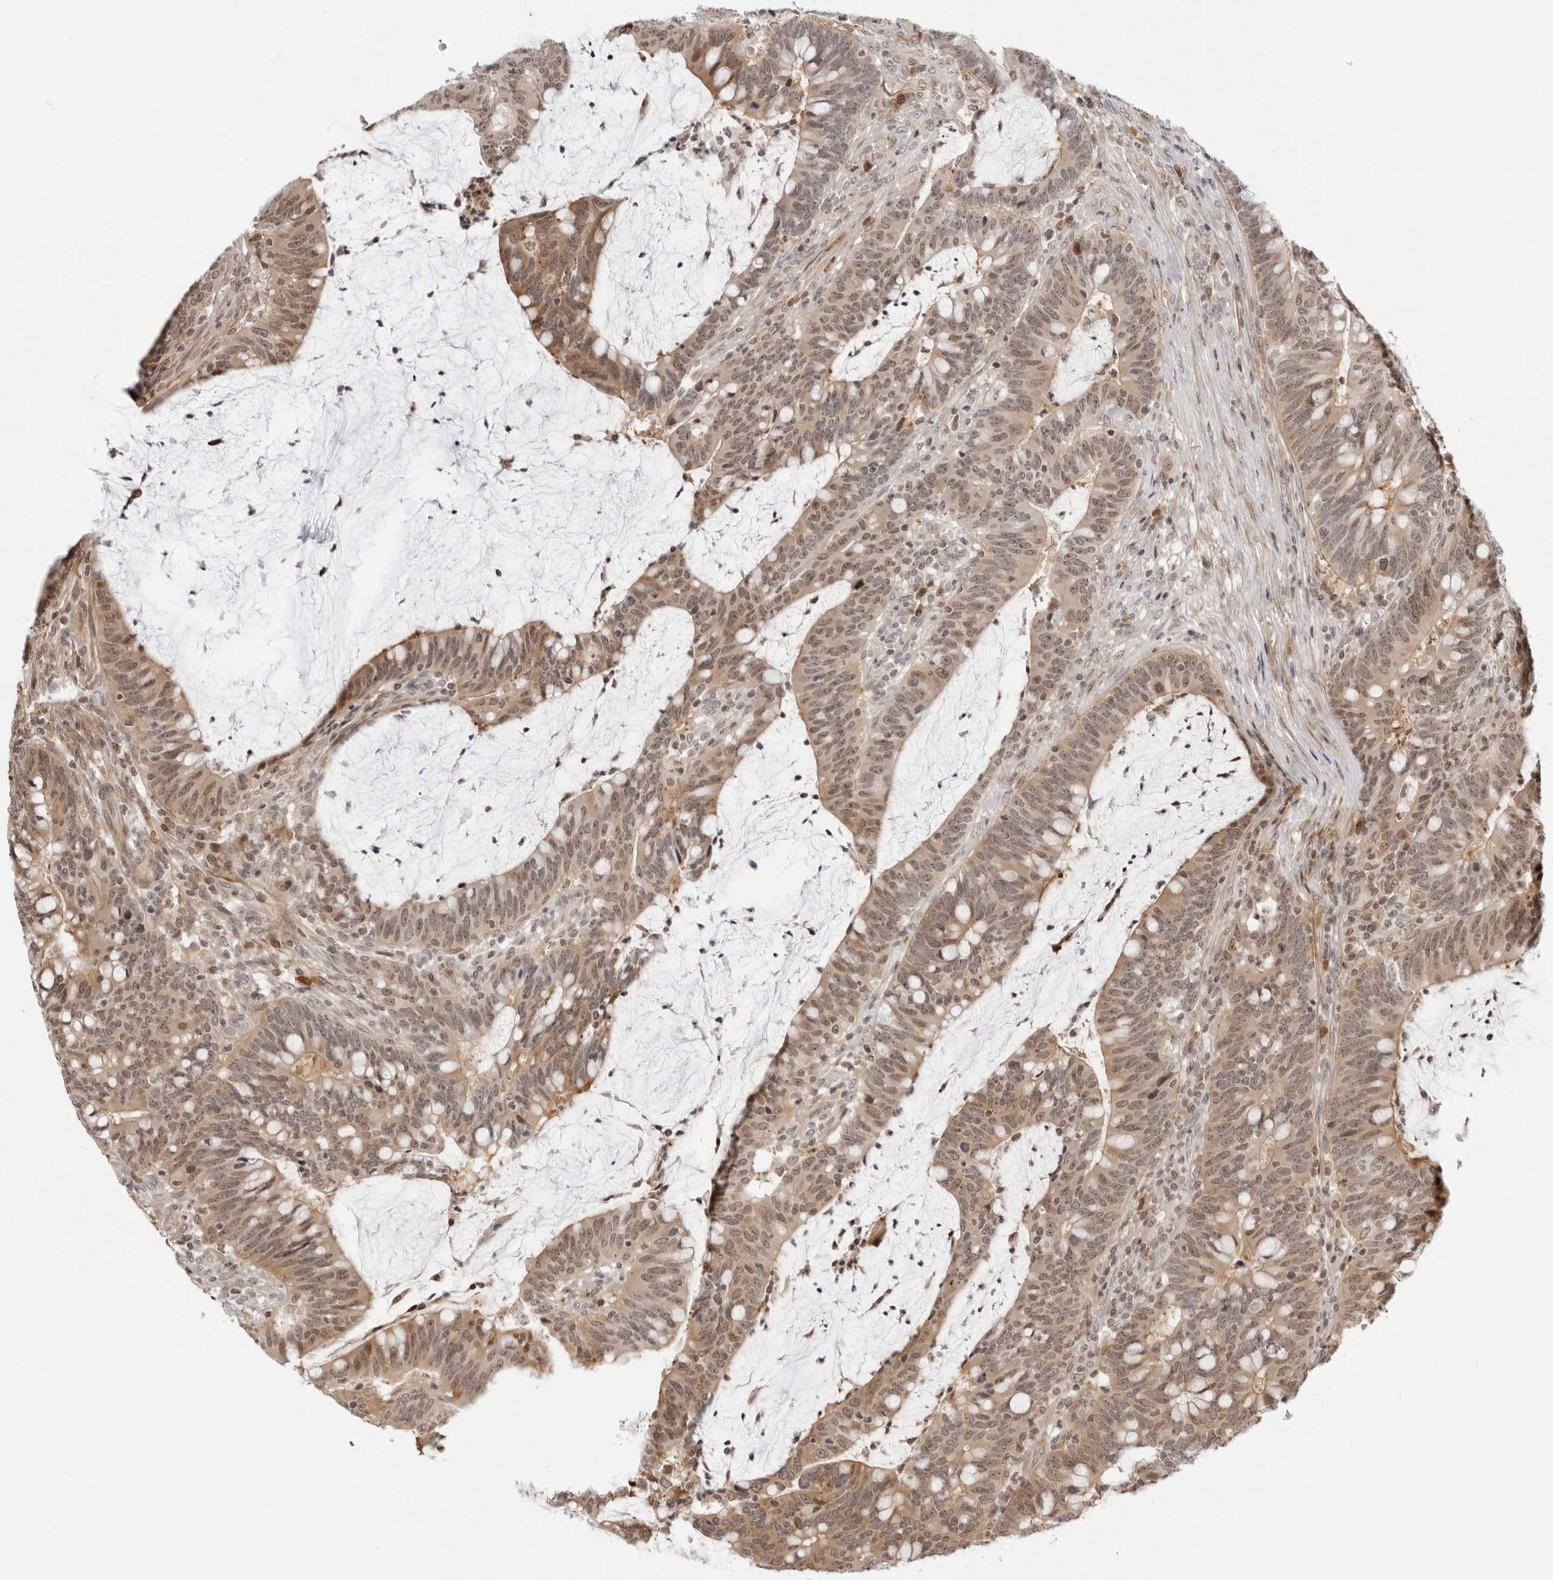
{"staining": {"intensity": "moderate", "quantity": "25%-75%", "location": "cytoplasmic/membranous,nuclear"}, "tissue": "colorectal cancer", "cell_type": "Tumor cells", "image_type": "cancer", "snomed": [{"axis": "morphology", "description": "Adenocarcinoma, NOS"}, {"axis": "topography", "description": "Colon"}], "caption": "Protein staining of adenocarcinoma (colorectal) tissue demonstrates moderate cytoplasmic/membranous and nuclear staining in approximately 25%-75% of tumor cells.", "gene": "RNF146", "patient": {"sex": "female", "age": 66}}